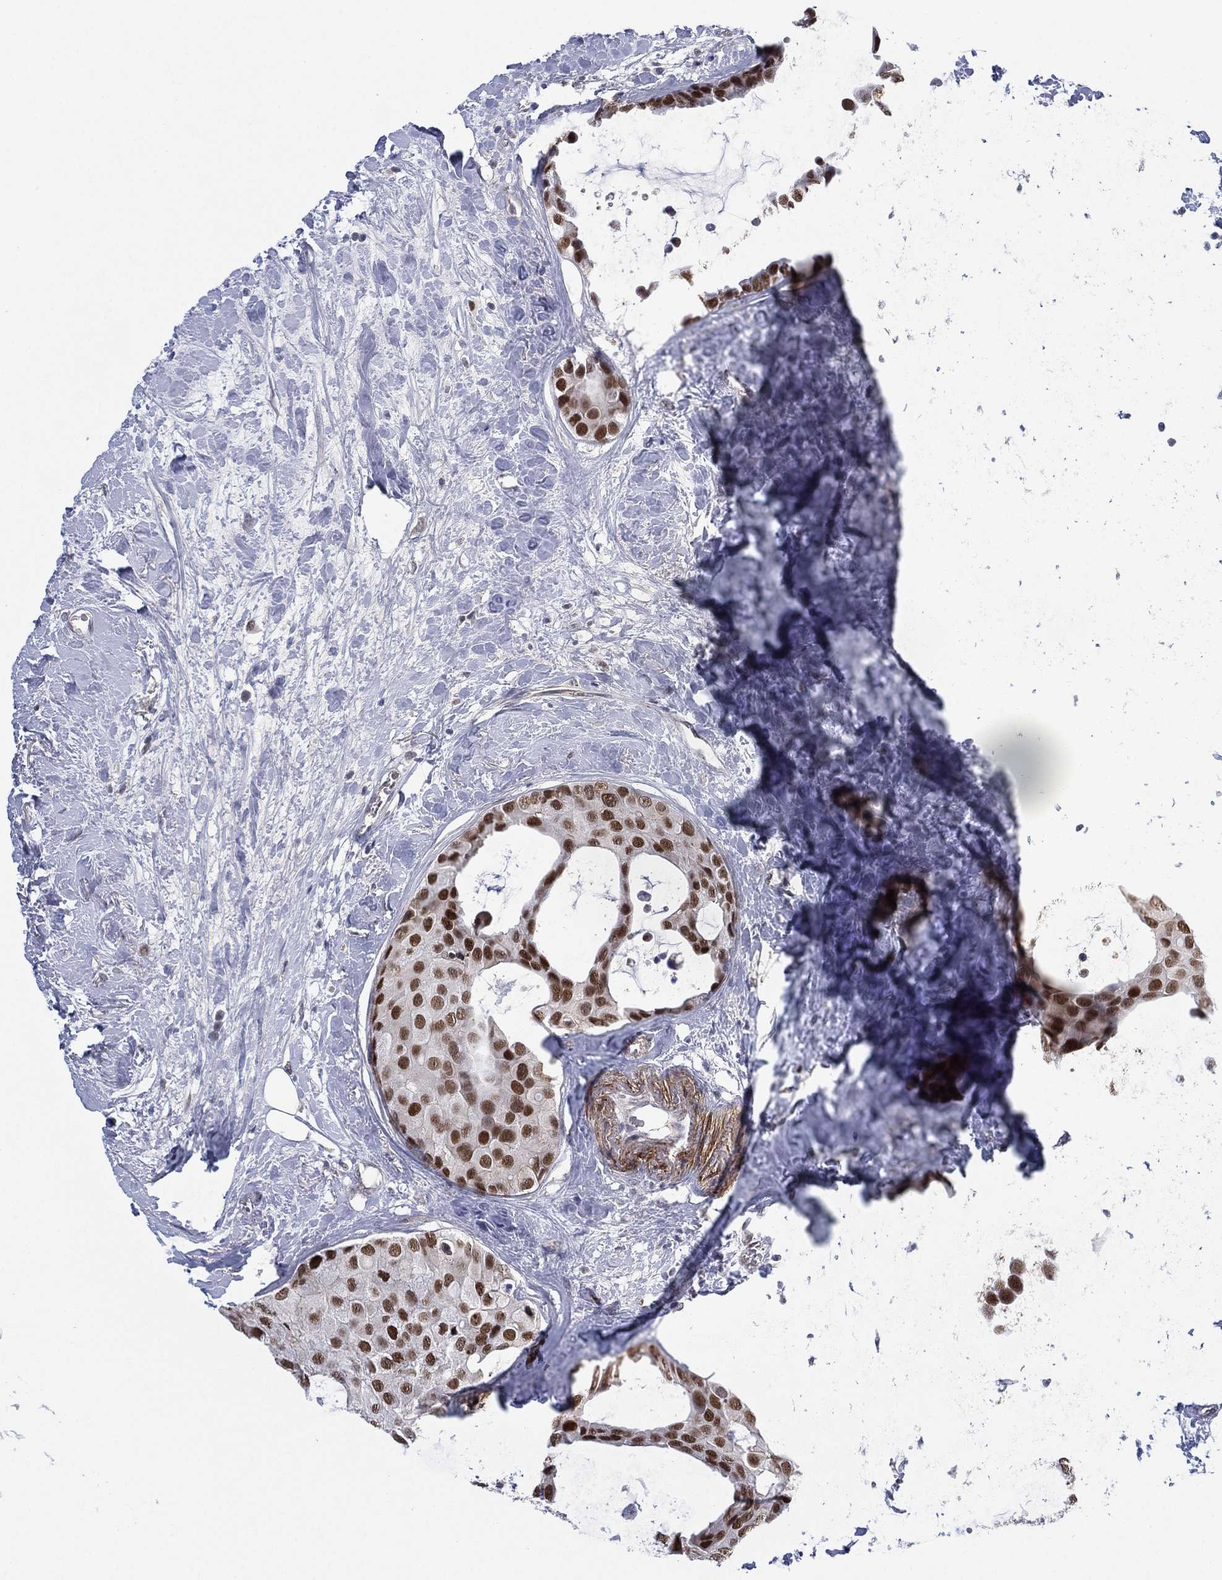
{"staining": {"intensity": "strong", "quantity": "25%-75%", "location": "nuclear"}, "tissue": "breast cancer", "cell_type": "Tumor cells", "image_type": "cancer", "snomed": [{"axis": "morphology", "description": "Duct carcinoma"}, {"axis": "topography", "description": "Breast"}], "caption": "The immunohistochemical stain highlights strong nuclear positivity in tumor cells of intraductal carcinoma (breast) tissue.", "gene": "GSE1", "patient": {"sex": "female", "age": 45}}